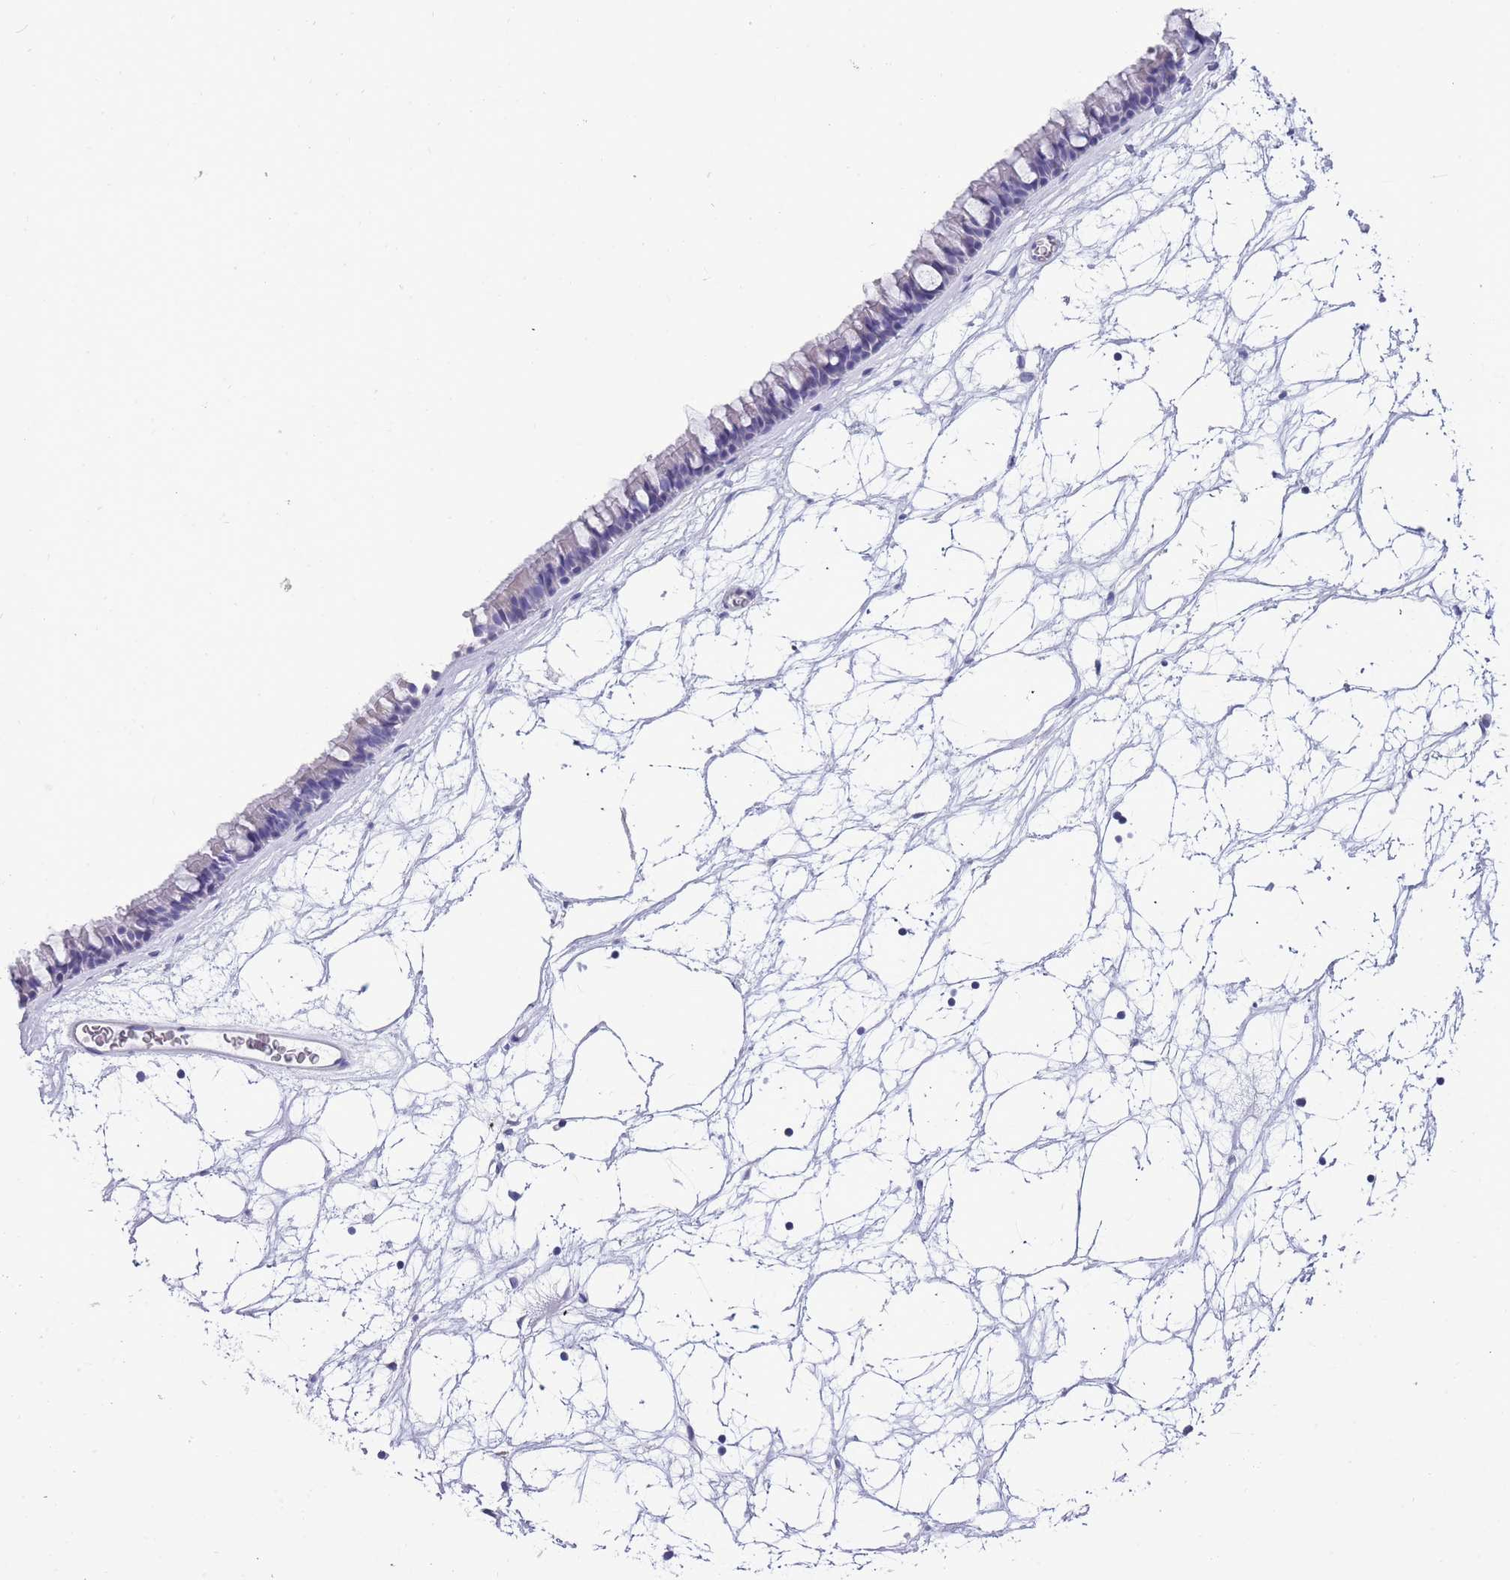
{"staining": {"intensity": "negative", "quantity": "none", "location": "none"}, "tissue": "nasopharynx", "cell_type": "Respiratory epithelial cells", "image_type": "normal", "snomed": [{"axis": "morphology", "description": "Normal tissue, NOS"}, {"axis": "topography", "description": "Nasopharynx"}], "caption": "A photomicrograph of human nasopharynx is negative for staining in respiratory epithelial cells. (DAB (3,3'-diaminobenzidine) immunohistochemistry with hematoxylin counter stain).", "gene": "INTS2", "patient": {"sex": "male", "age": 64}}